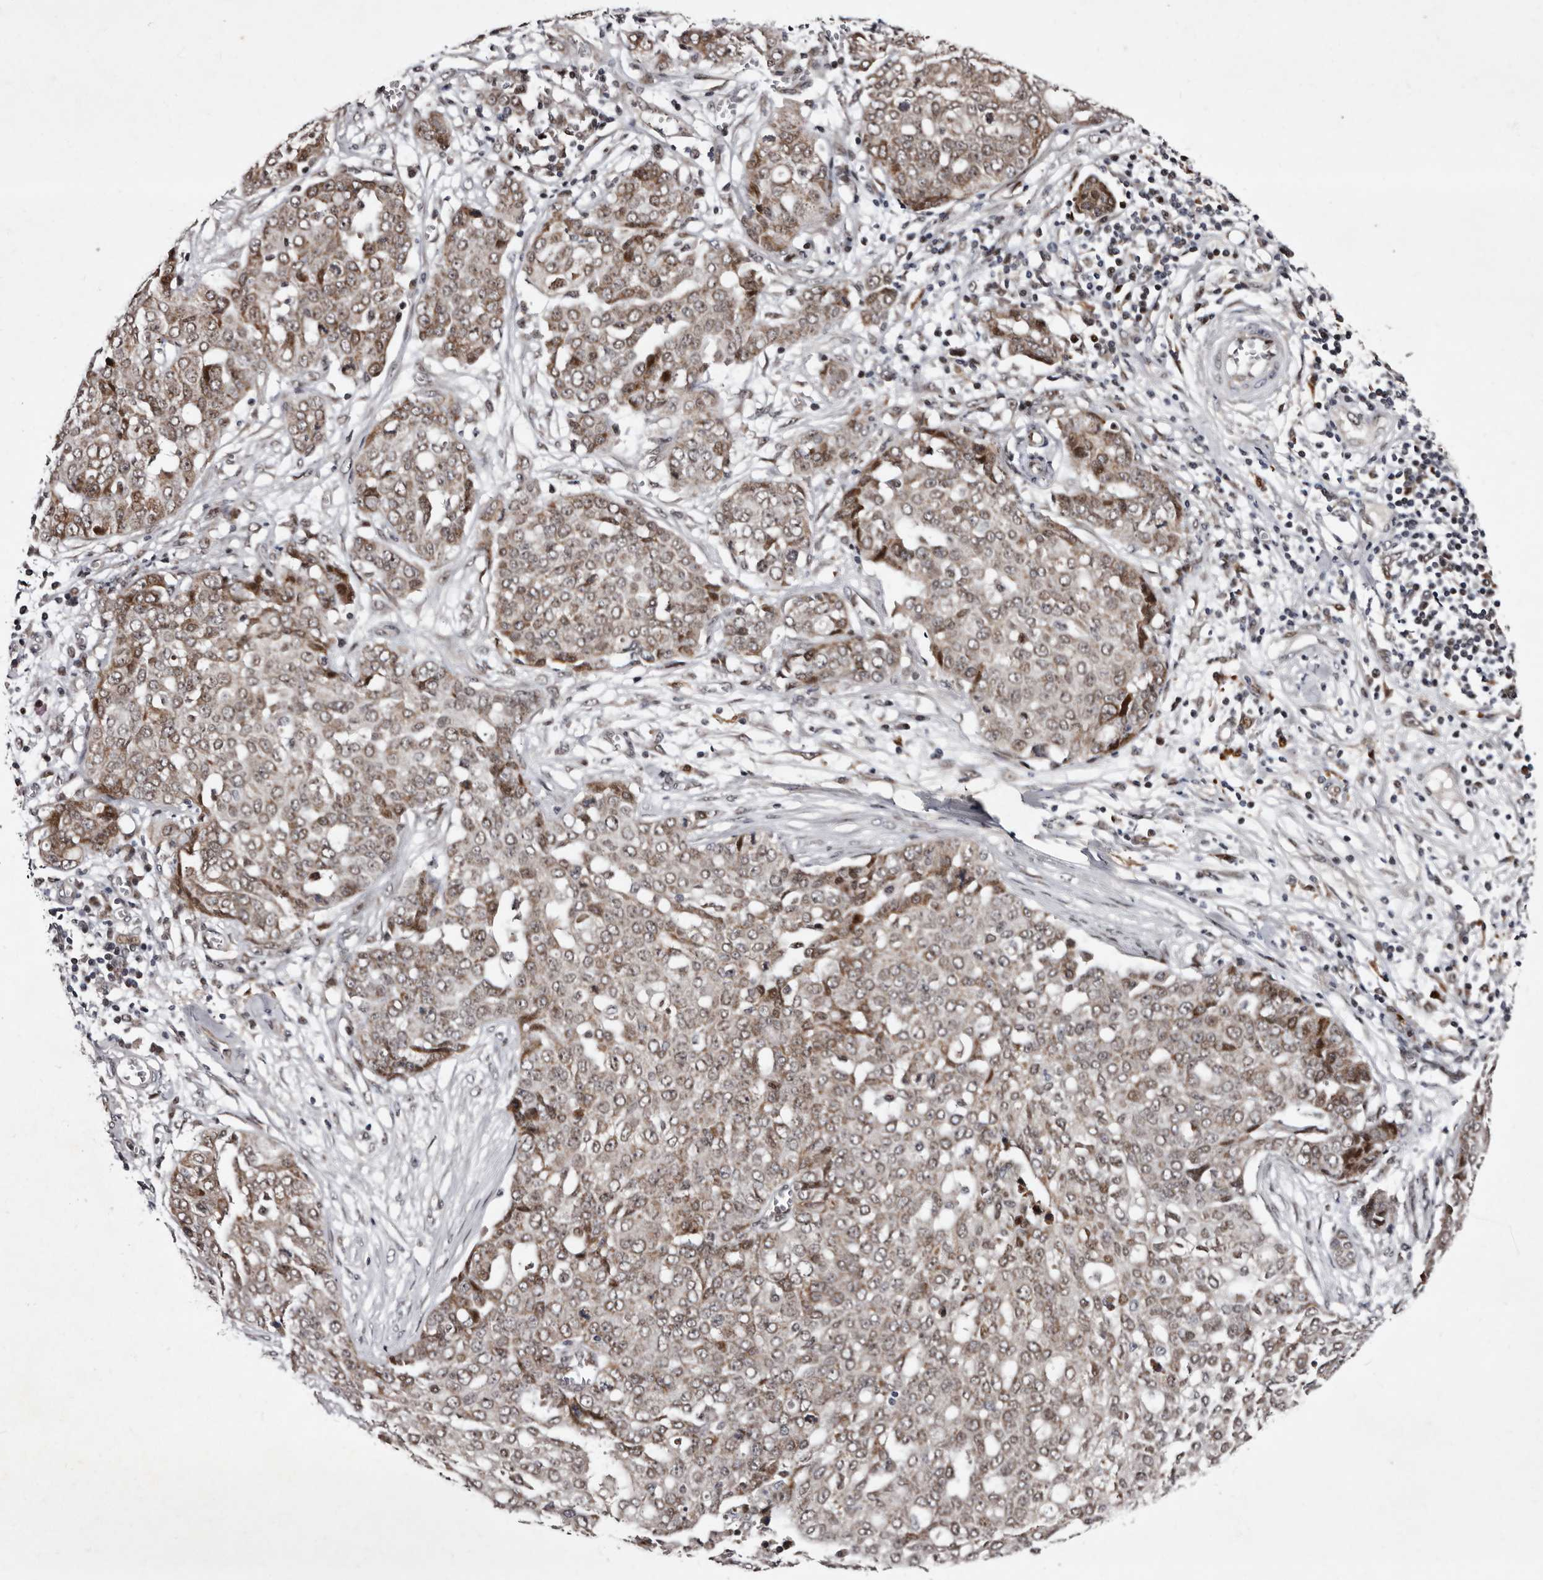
{"staining": {"intensity": "weak", "quantity": ">75%", "location": "cytoplasmic/membranous,nuclear"}, "tissue": "ovarian cancer", "cell_type": "Tumor cells", "image_type": "cancer", "snomed": [{"axis": "morphology", "description": "Cystadenocarcinoma, serous, NOS"}, {"axis": "topography", "description": "Soft tissue"}, {"axis": "topography", "description": "Ovary"}], "caption": "Protein analysis of ovarian serous cystadenocarcinoma tissue demonstrates weak cytoplasmic/membranous and nuclear expression in about >75% of tumor cells.", "gene": "TNKS", "patient": {"sex": "female", "age": 57}}